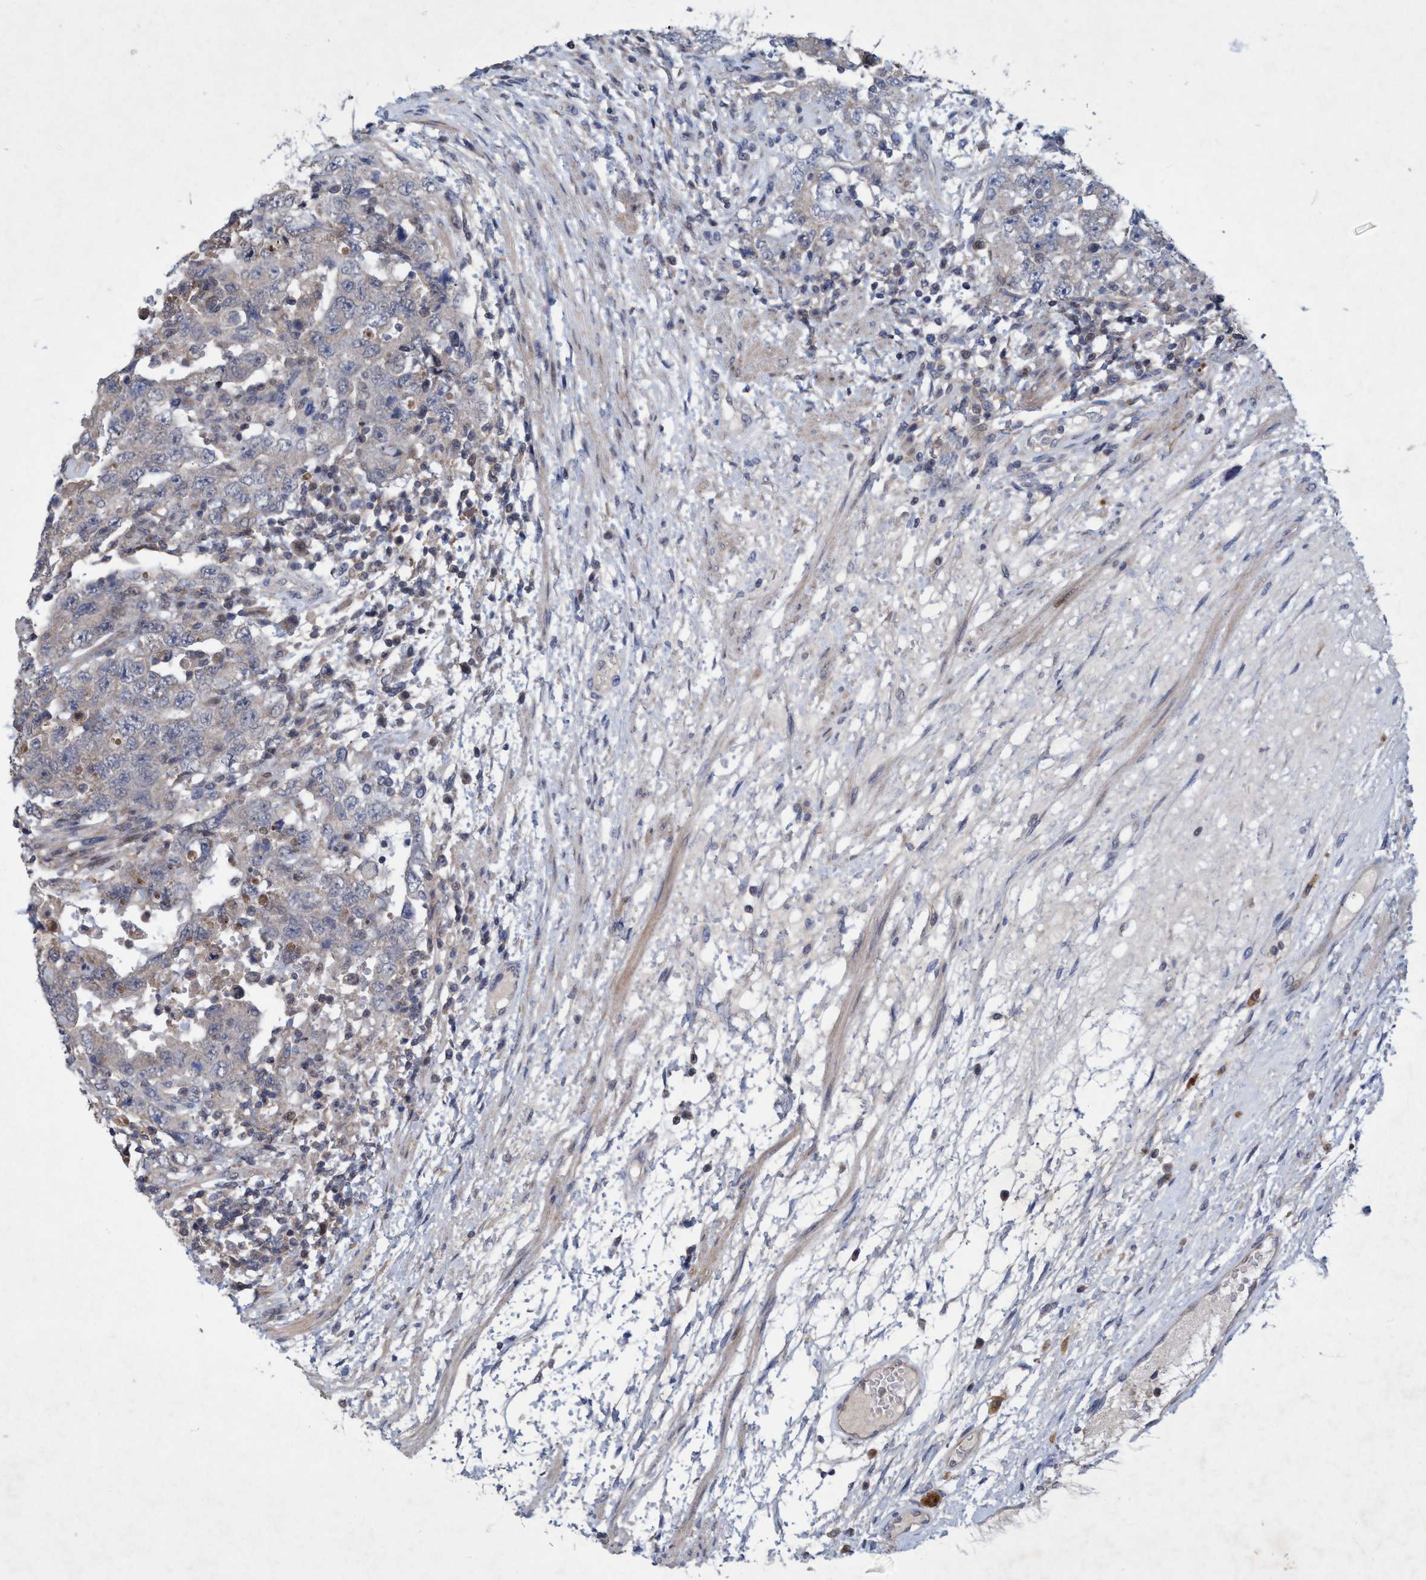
{"staining": {"intensity": "negative", "quantity": "none", "location": "none"}, "tissue": "testis cancer", "cell_type": "Tumor cells", "image_type": "cancer", "snomed": [{"axis": "morphology", "description": "Carcinoma, Embryonal, NOS"}, {"axis": "topography", "description": "Testis"}], "caption": "DAB (3,3'-diaminobenzidine) immunohistochemical staining of human testis cancer shows no significant staining in tumor cells.", "gene": "ZNF677", "patient": {"sex": "male", "age": 26}}